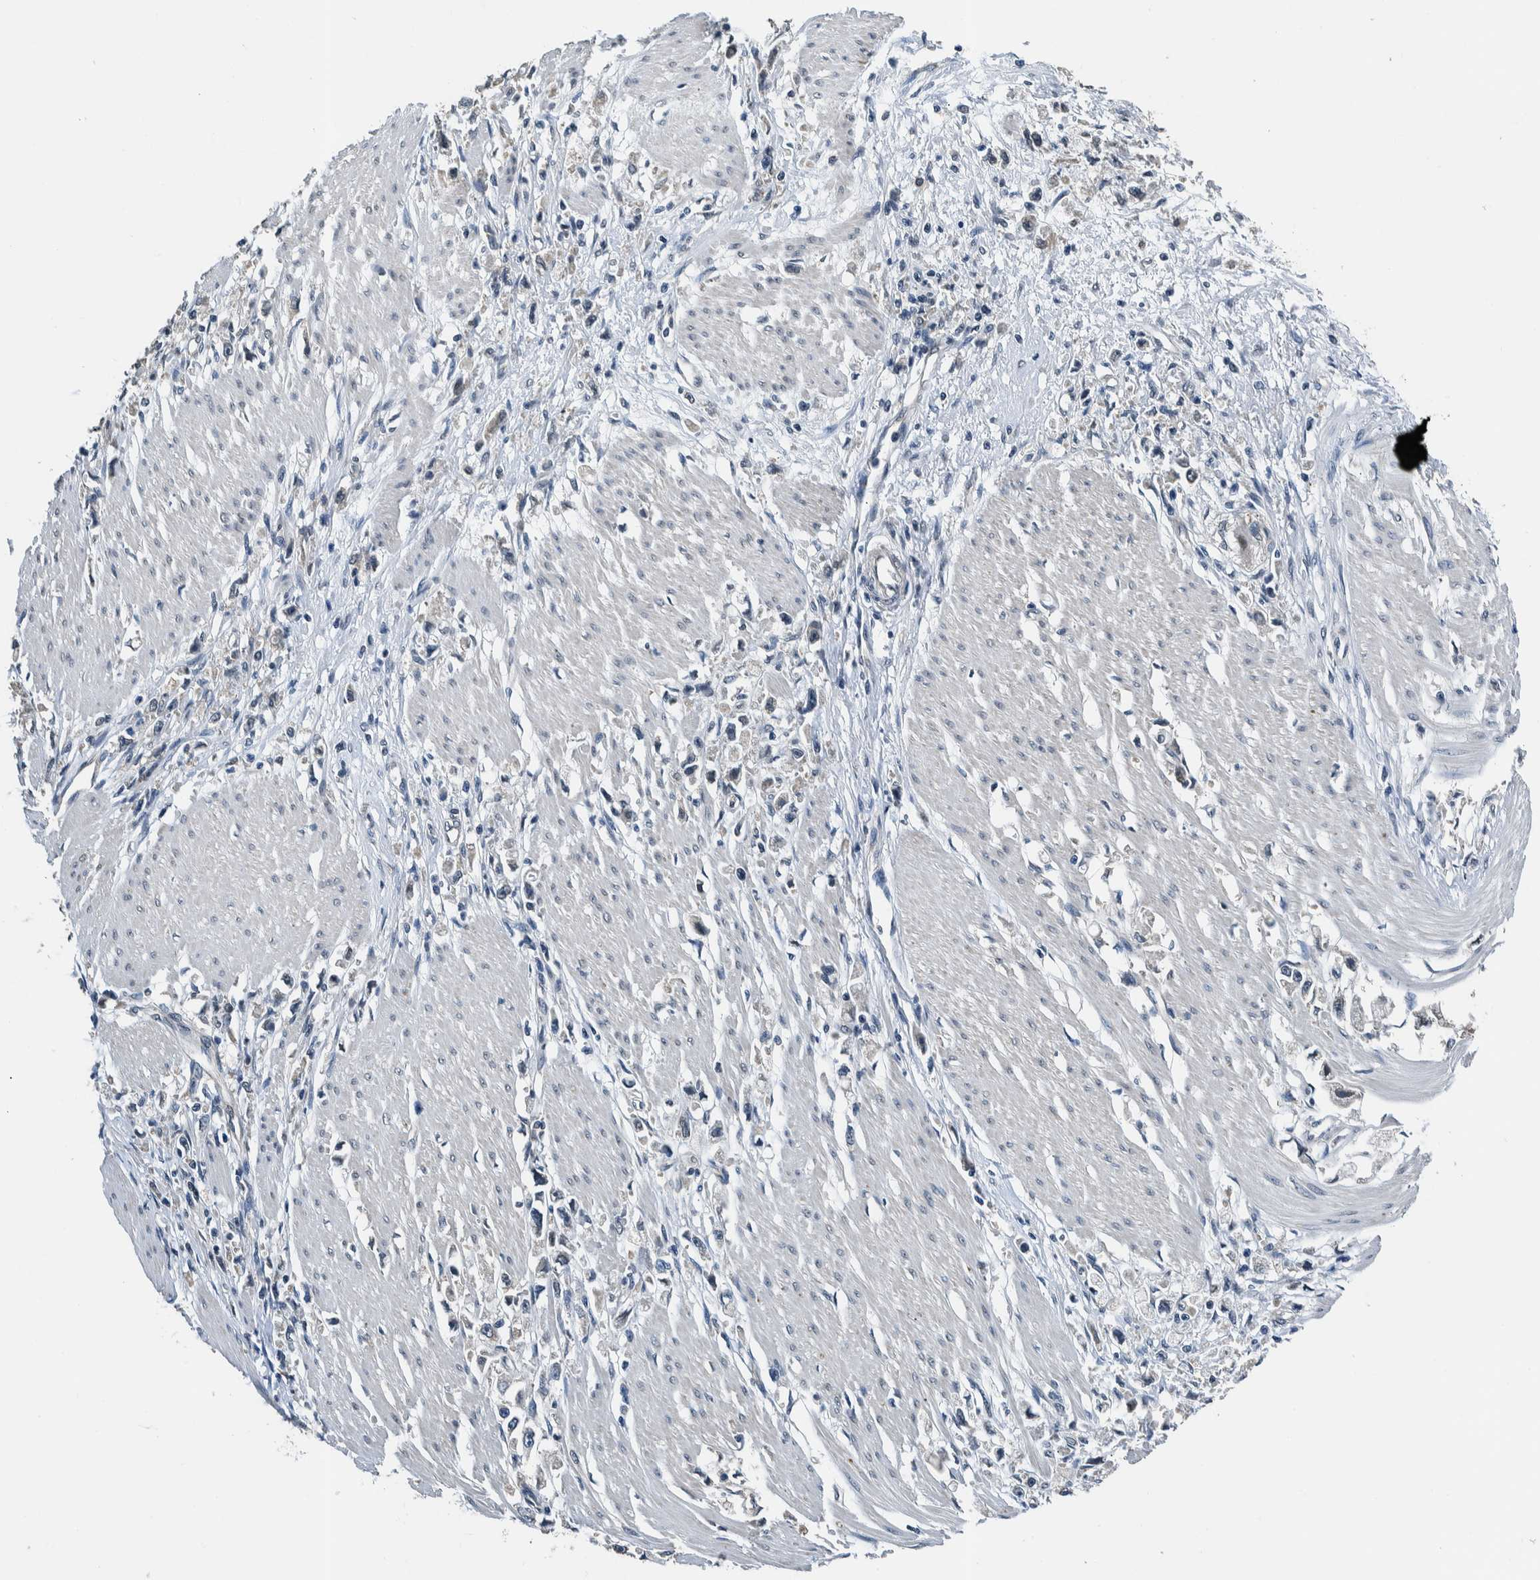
{"staining": {"intensity": "negative", "quantity": "none", "location": "none"}, "tissue": "stomach cancer", "cell_type": "Tumor cells", "image_type": "cancer", "snomed": [{"axis": "morphology", "description": "Adenocarcinoma, NOS"}, {"axis": "topography", "description": "Stomach"}], "caption": "Immunohistochemistry (IHC) image of neoplastic tissue: human stomach adenocarcinoma stained with DAB reveals no significant protein positivity in tumor cells. (DAB immunohistochemistry visualized using brightfield microscopy, high magnification).", "gene": "NIBAN2", "patient": {"sex": "female", "age": 59}}